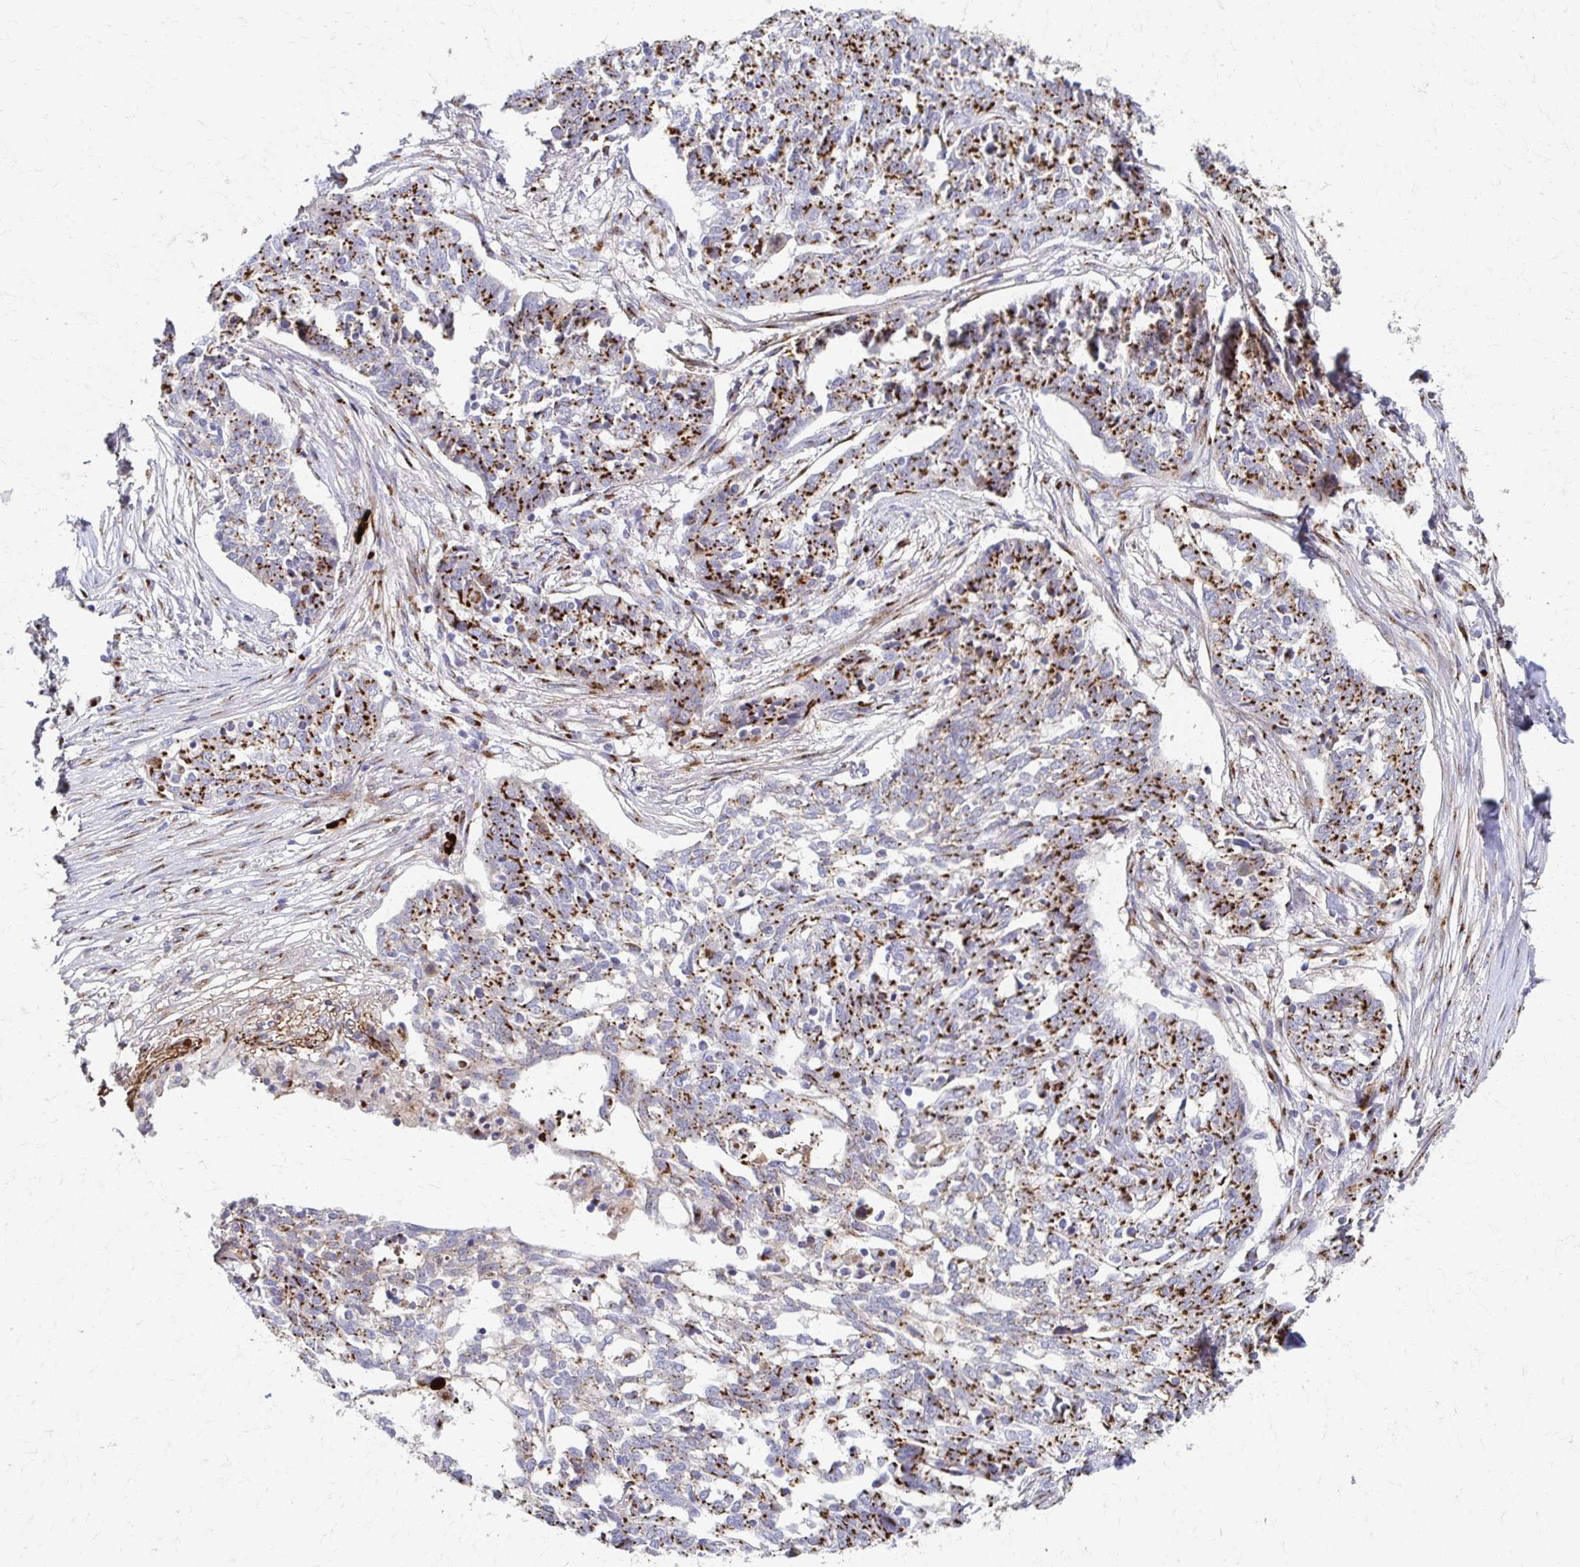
{"staining": {"intensity": "strong", "quantity": ">75%", "location": "cytoplasmic/membranous"}, "tissue": "ovarian cancer", "cell_type": "Tumor cells", "image_type": "cancer", "snomed": [{"axis": "morphology", "description": "Cystadenocarcinoma, serous, NOS"}, {"axis": "topography", "description": "Ovary"}], "caption": "Strong cytoplasmic/membranous protein positivity is seen in about >75% of tumor cells in ovarian cancer (serous cystadenocarcinoma).", "gene": "TM9SF1", "patient": {"sex": "female", "age": 67}}